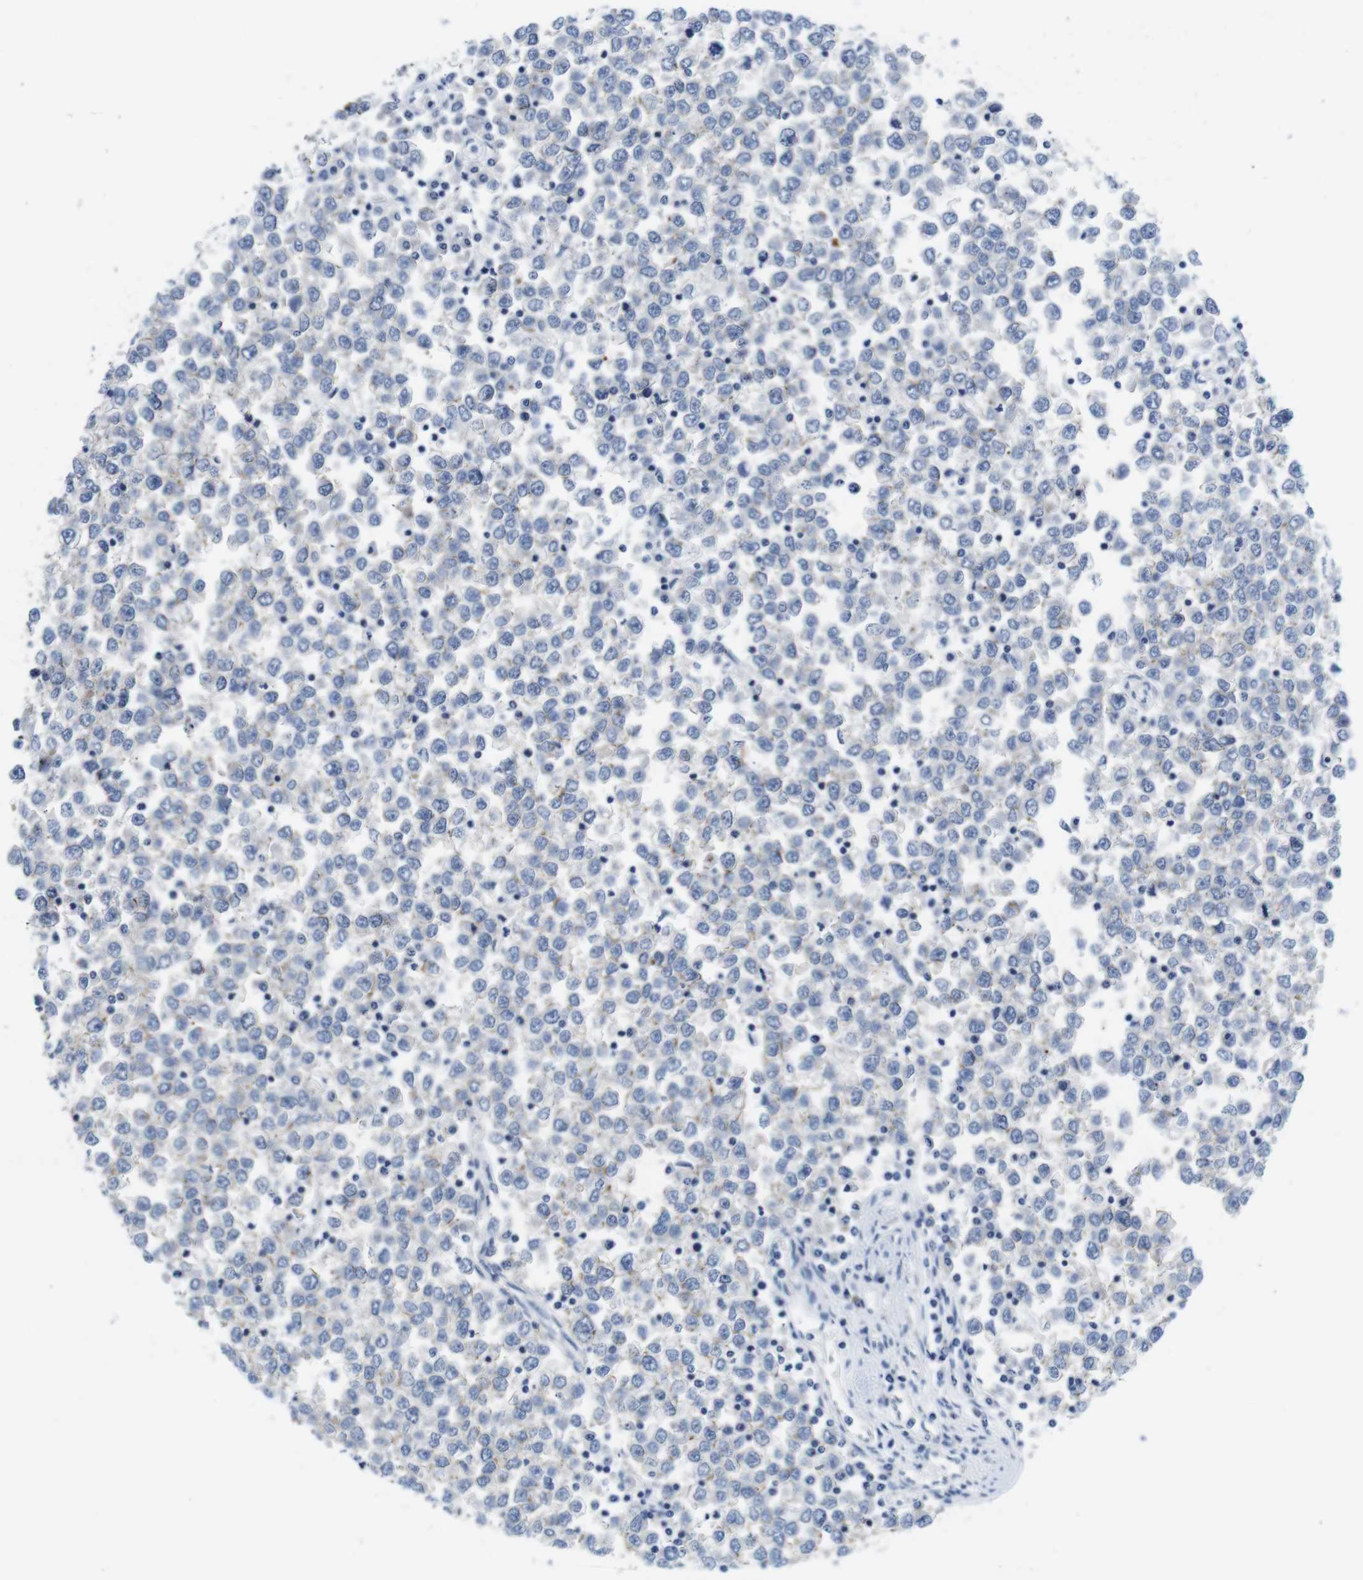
{"staining": {"intensity": "negative", "quantity": "none", "location": "none"}, "tissue": "testis cancer", "cell_type": "Tumor cells", "image_type": "cancer", "snomed": [{"axis": "morphology", "description": "Seminoma, NOS"}, {"axis": "topography", "description": "Testis"}], "caption": "The micrograph reveals no staining of tumor cells in testis cancer (seminoma).", "gene": "SCRIB", "patient": {"sex": "male", "age": 65}}